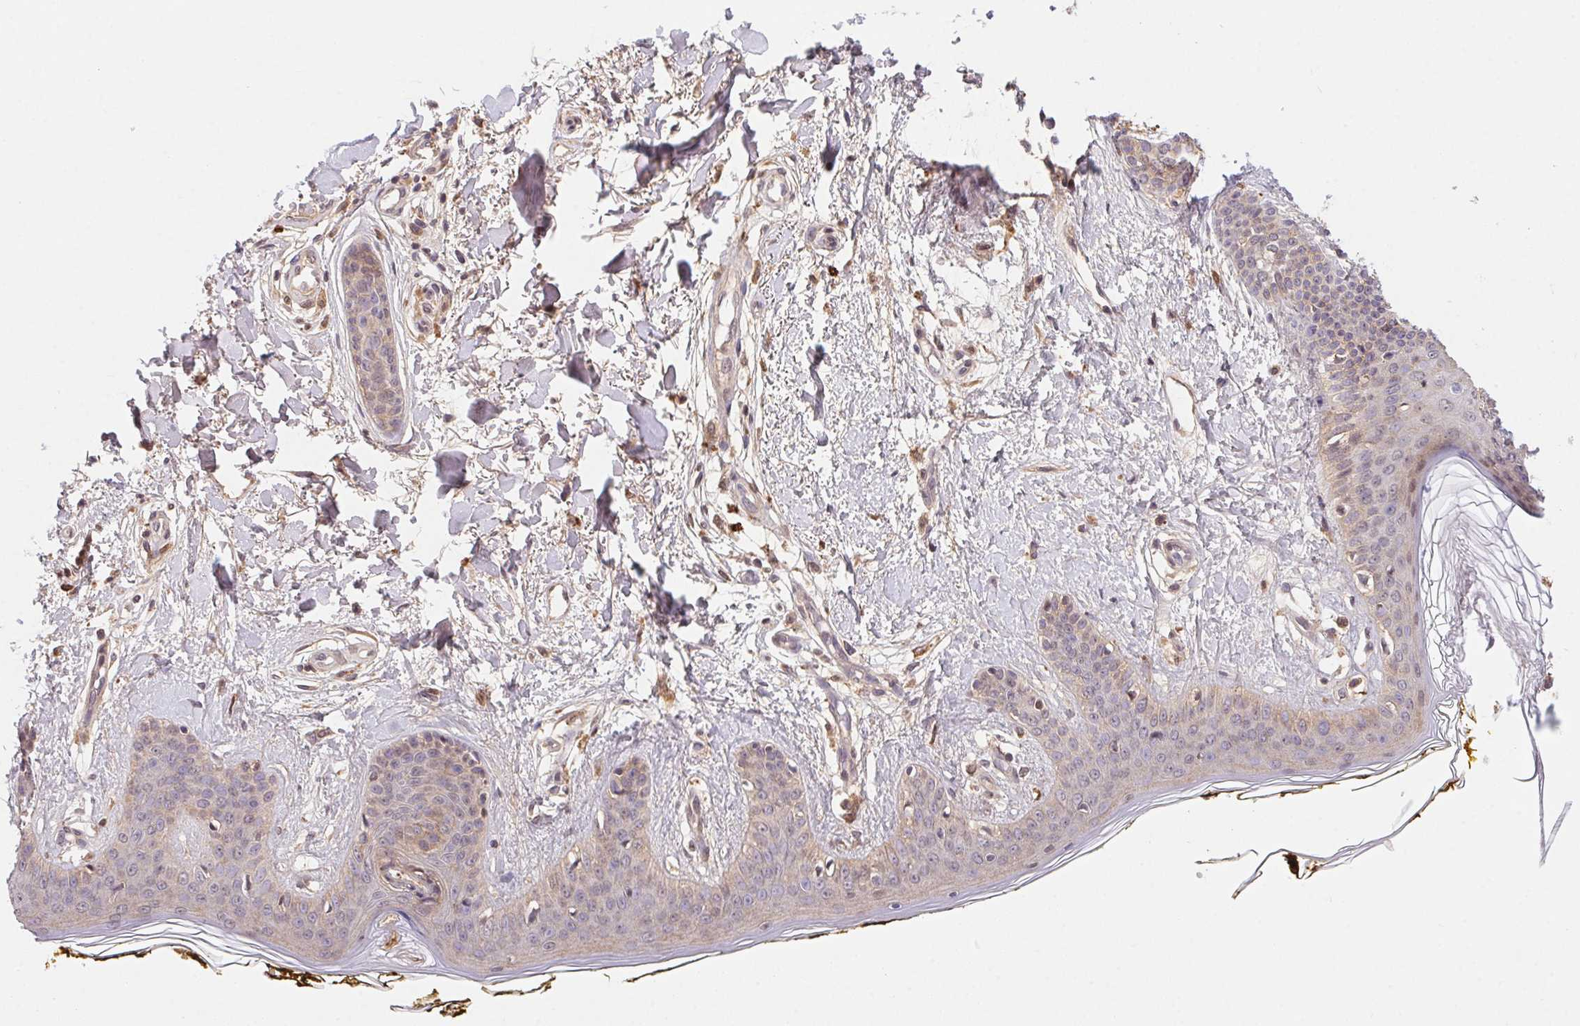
{"staining": {"intensity": "weak", "quantity": ">75%", "location": "cytoplasmic/membranous"}, "tissue": "skin", "cell_type": "Fibroblasts", "image_type": "normal", "snomed": [{"axis": "morphology", "description": "Normal tissue, NOS"}, {"axis": "topography", "description": "Skin"}], "caption": "There is low levels of weak cytoplasmic/membranous staining in fibroblasts of unremarkable skin, as demonstrated by immunohistochemical staining (brown color).", "gene": "SLC52A2", "patient": {"sex": "female", "age": 34}}